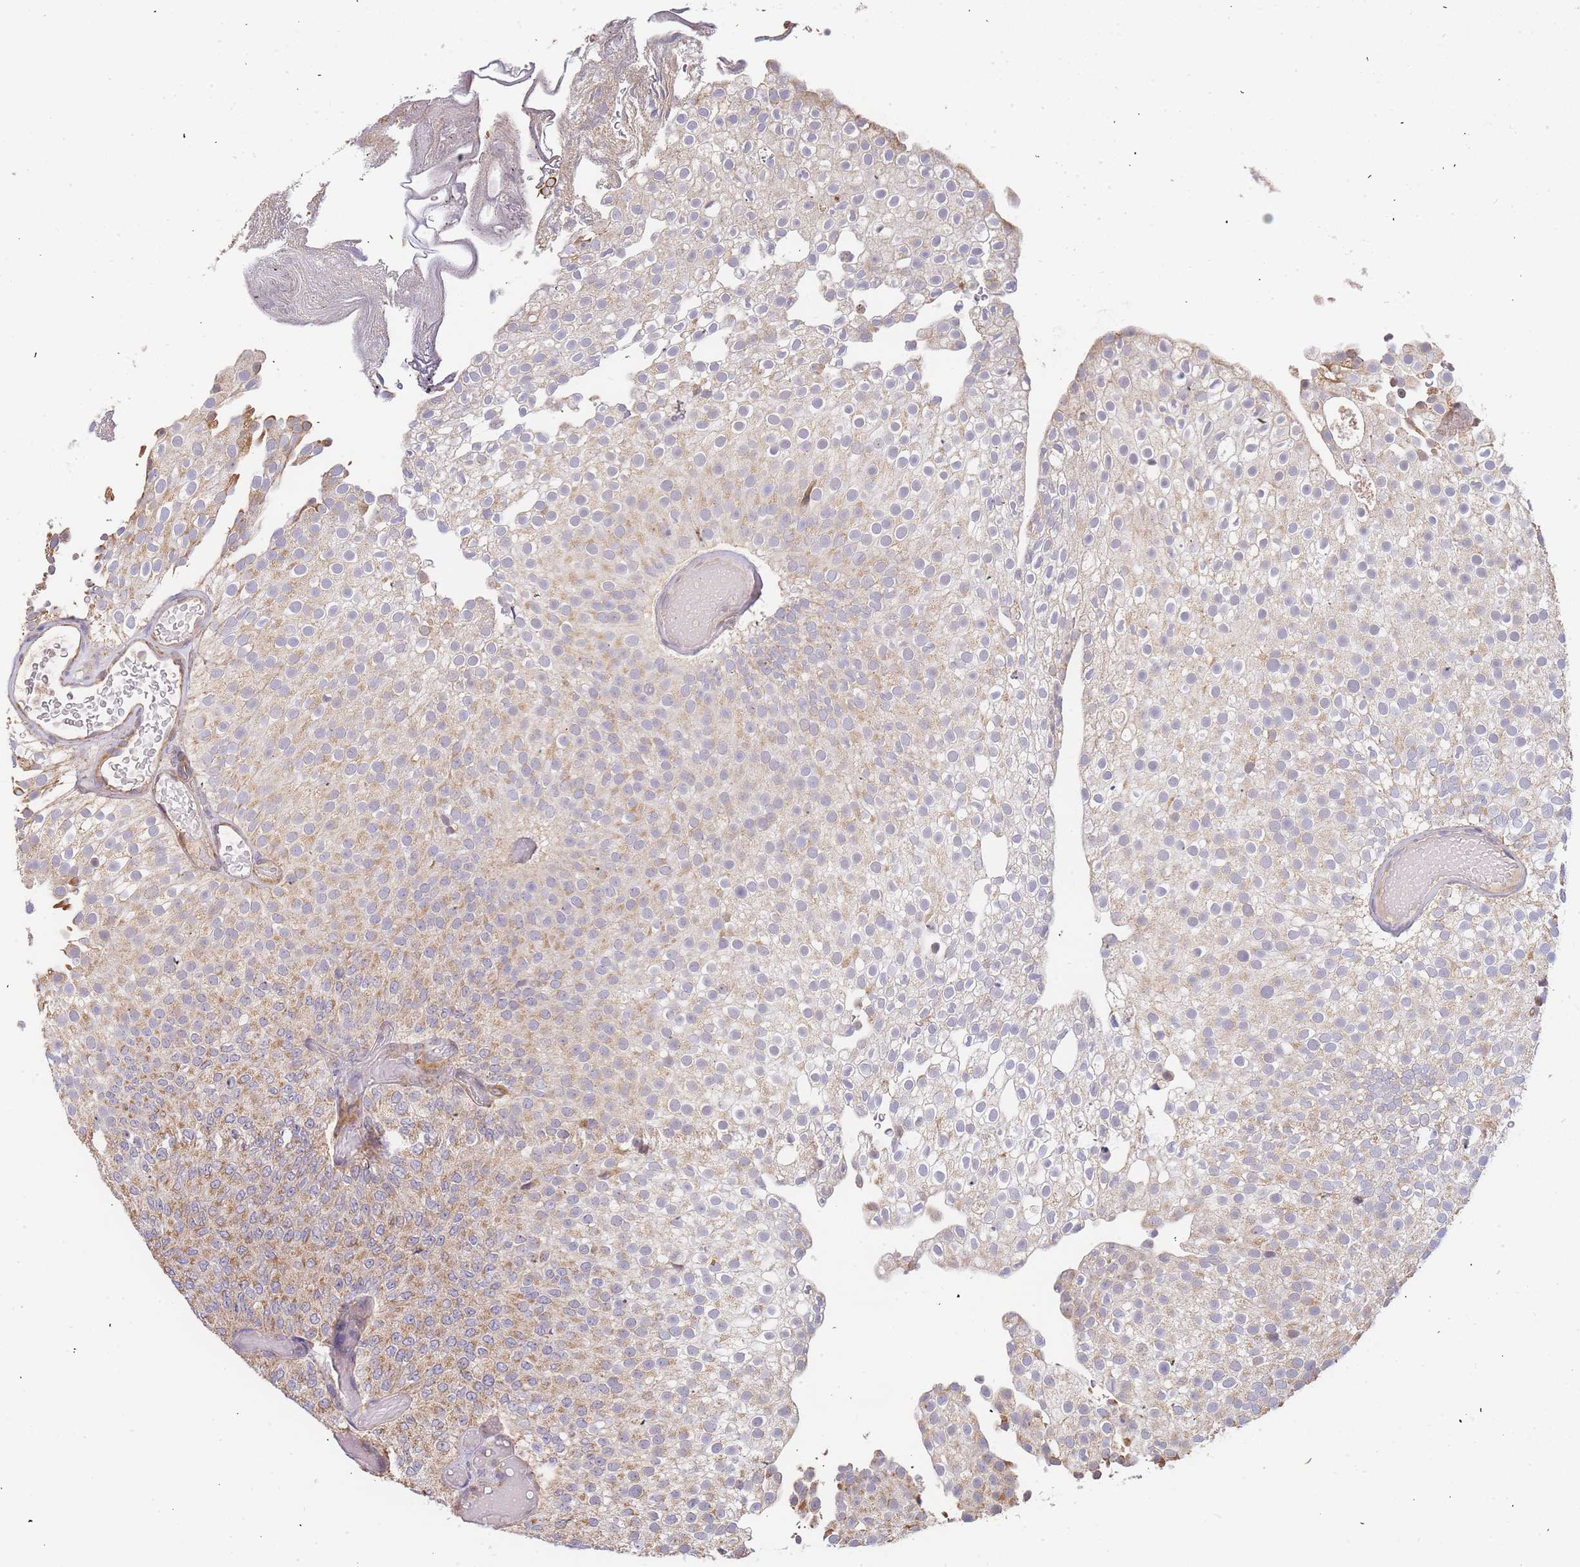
{"staining": {"intensity": "moderate", "quantity": "<25%", "location": "cytoplasmic/membranous"}, "tissue": "urothelial cancer", "cell_type": "Tumor cells", "image_type": "cancer", "snomed": [{"axis": "morphology", "description": "Urothelial carcinoma, Low grade"}, {"axis": "topography", "description": "Urinary bladder"}], "caption": "A brown stain labels moderate cytoplasmic/membranous expression of a protein in human low-grade urothelial carcinoma tumor cells.", "gene": "ADCY9", "patient": {"sex": "male", "age": 78}}